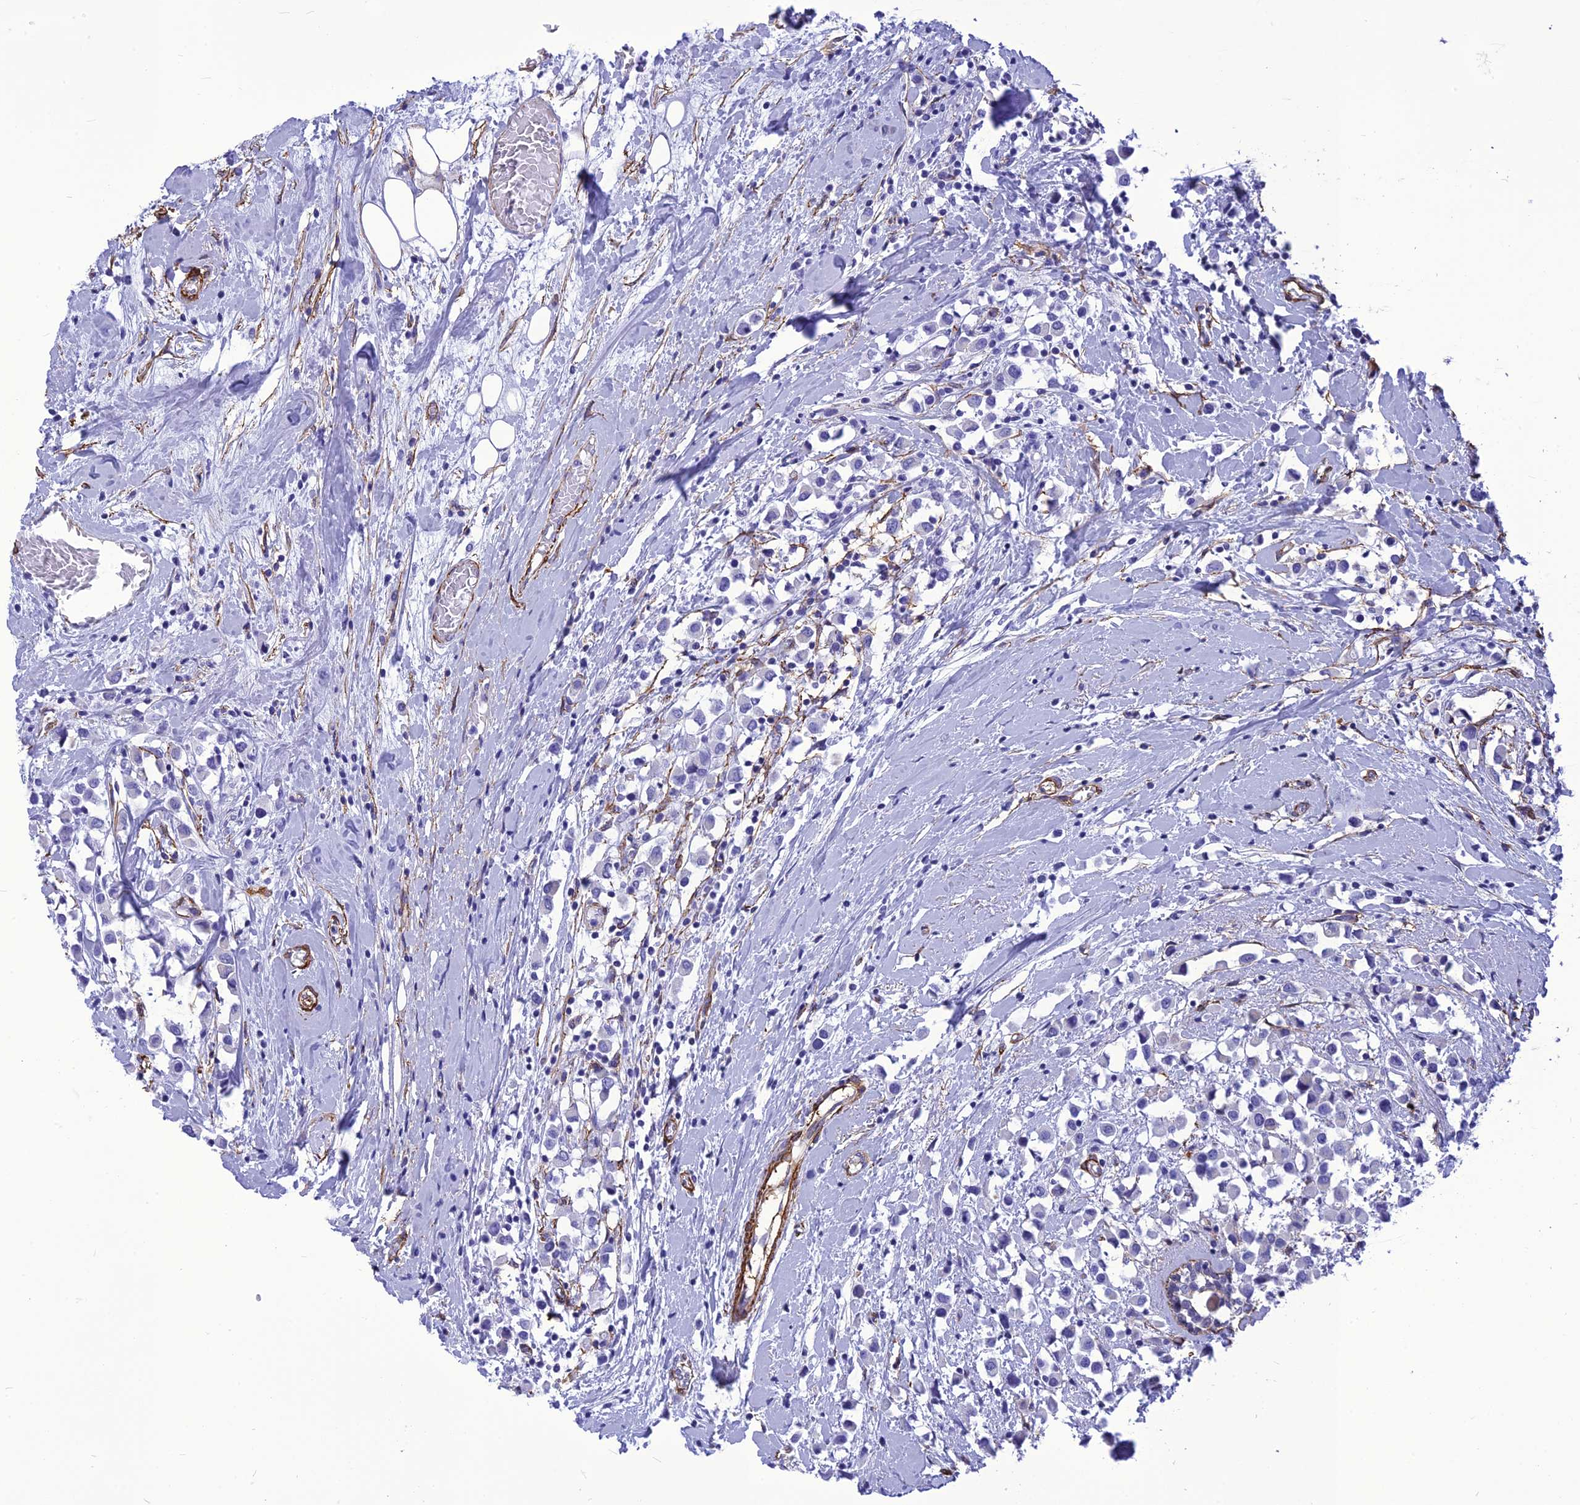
{"staining": {"intensity": "negative", "quantity": "none", "location": "none"}, "tissue": "breast cancer", "cell_type": "Tumor cells", "image_type": "cancer", "snomed": [{"axis": "morphology", "description": "Duct carcinoma"}, {"axis": "topography", "description": "Breast"}], "caption": "Intraductal carcinoma (breast) stained for a protein using IHC shows no staining tumor cells.", "gene": "NKD1", "patient": {"sex": "female", "age": 61}}